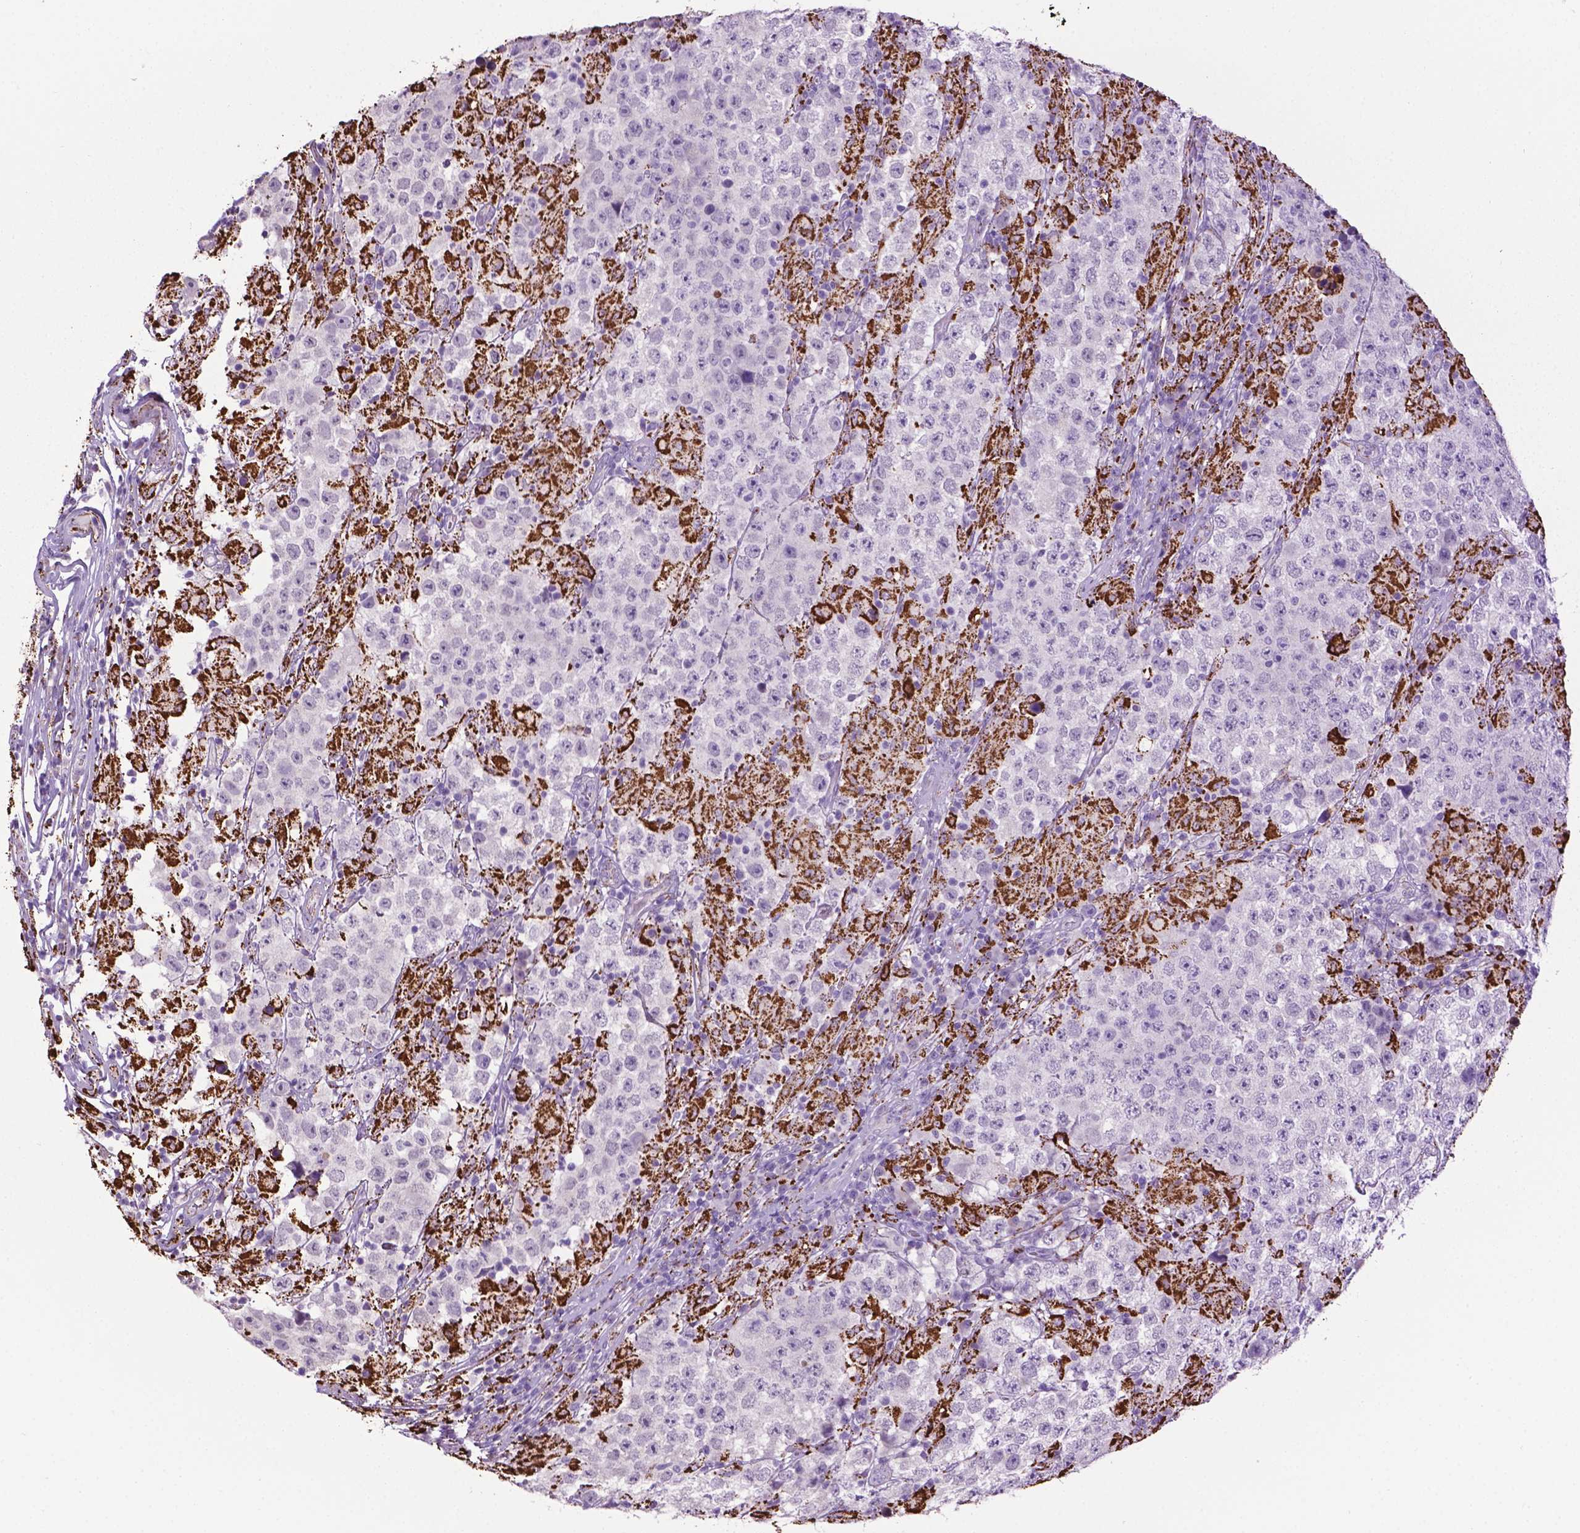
{"staining": {"intensity": "negative", "quantity": "none", "location": "none"}, "tissue": "testis cancer", "cell_type": "Tumor cells", "image_type": "cancer", "snomed": [{"axis": "morphology", "description": "Seminoma, NOS"}, {"axis": "morphology", "description": "Carcinoma, Embryonal, NOS"}, {"axis": "topography", "description": "Testis"}], "caption": "Photomicrograph shows no significant protein staining in tumor cells of testis embryonal carcinoma. (DAB (3,3'-diaminobenzidine) IHC with hematoxylin counter stain).", "gene": "TMEM132E", "patient": {"sex": "male", "age": 41}}